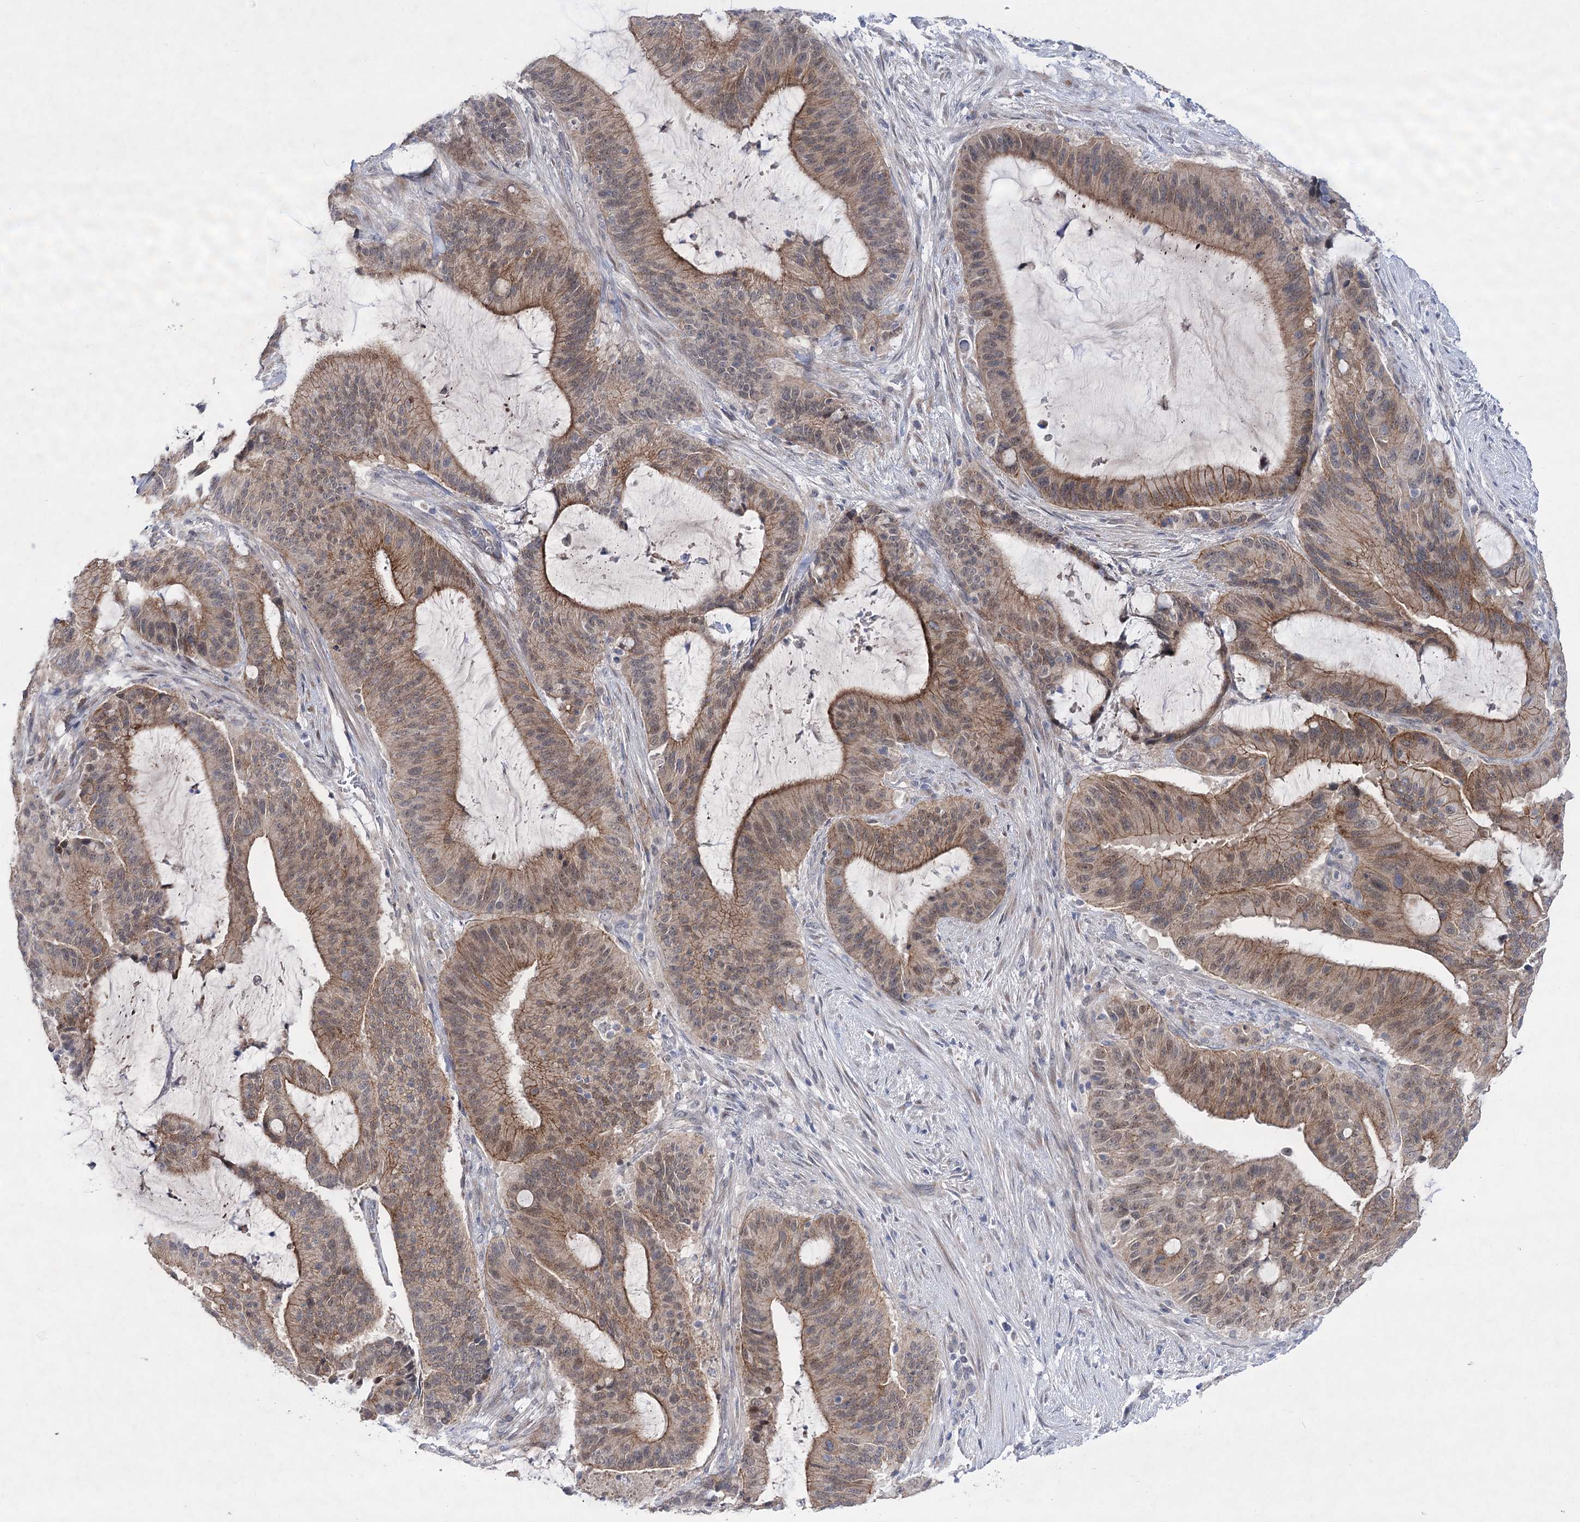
{"staining": {"intensity": "moderate", "quantity": ">75%", "location": "cytoplasmic/membranous,nuclear"}, "tissue": "liver cancer", "cell_type": "Tumor cells", "image_type": "cancer", "snomed": [{"axis": "morphology", "description": "Normal tissue, NOS"}, {"axis": "morphology", "description": "Cholangiocarcinoma"}, {"axis": "topography", "description": "Liver"}, {"axis": "topography", "description": "Peripheral nerve tissue"}], "caption": "About >75% of tumor cells in human liver cancer reveal moderate cytoplasmic/membranous and nuclear protein staining as visualized by brown immunohistochemical staining.", "gene": "ARHGAP32", "patient": {"sex": "female", "age": 73}}